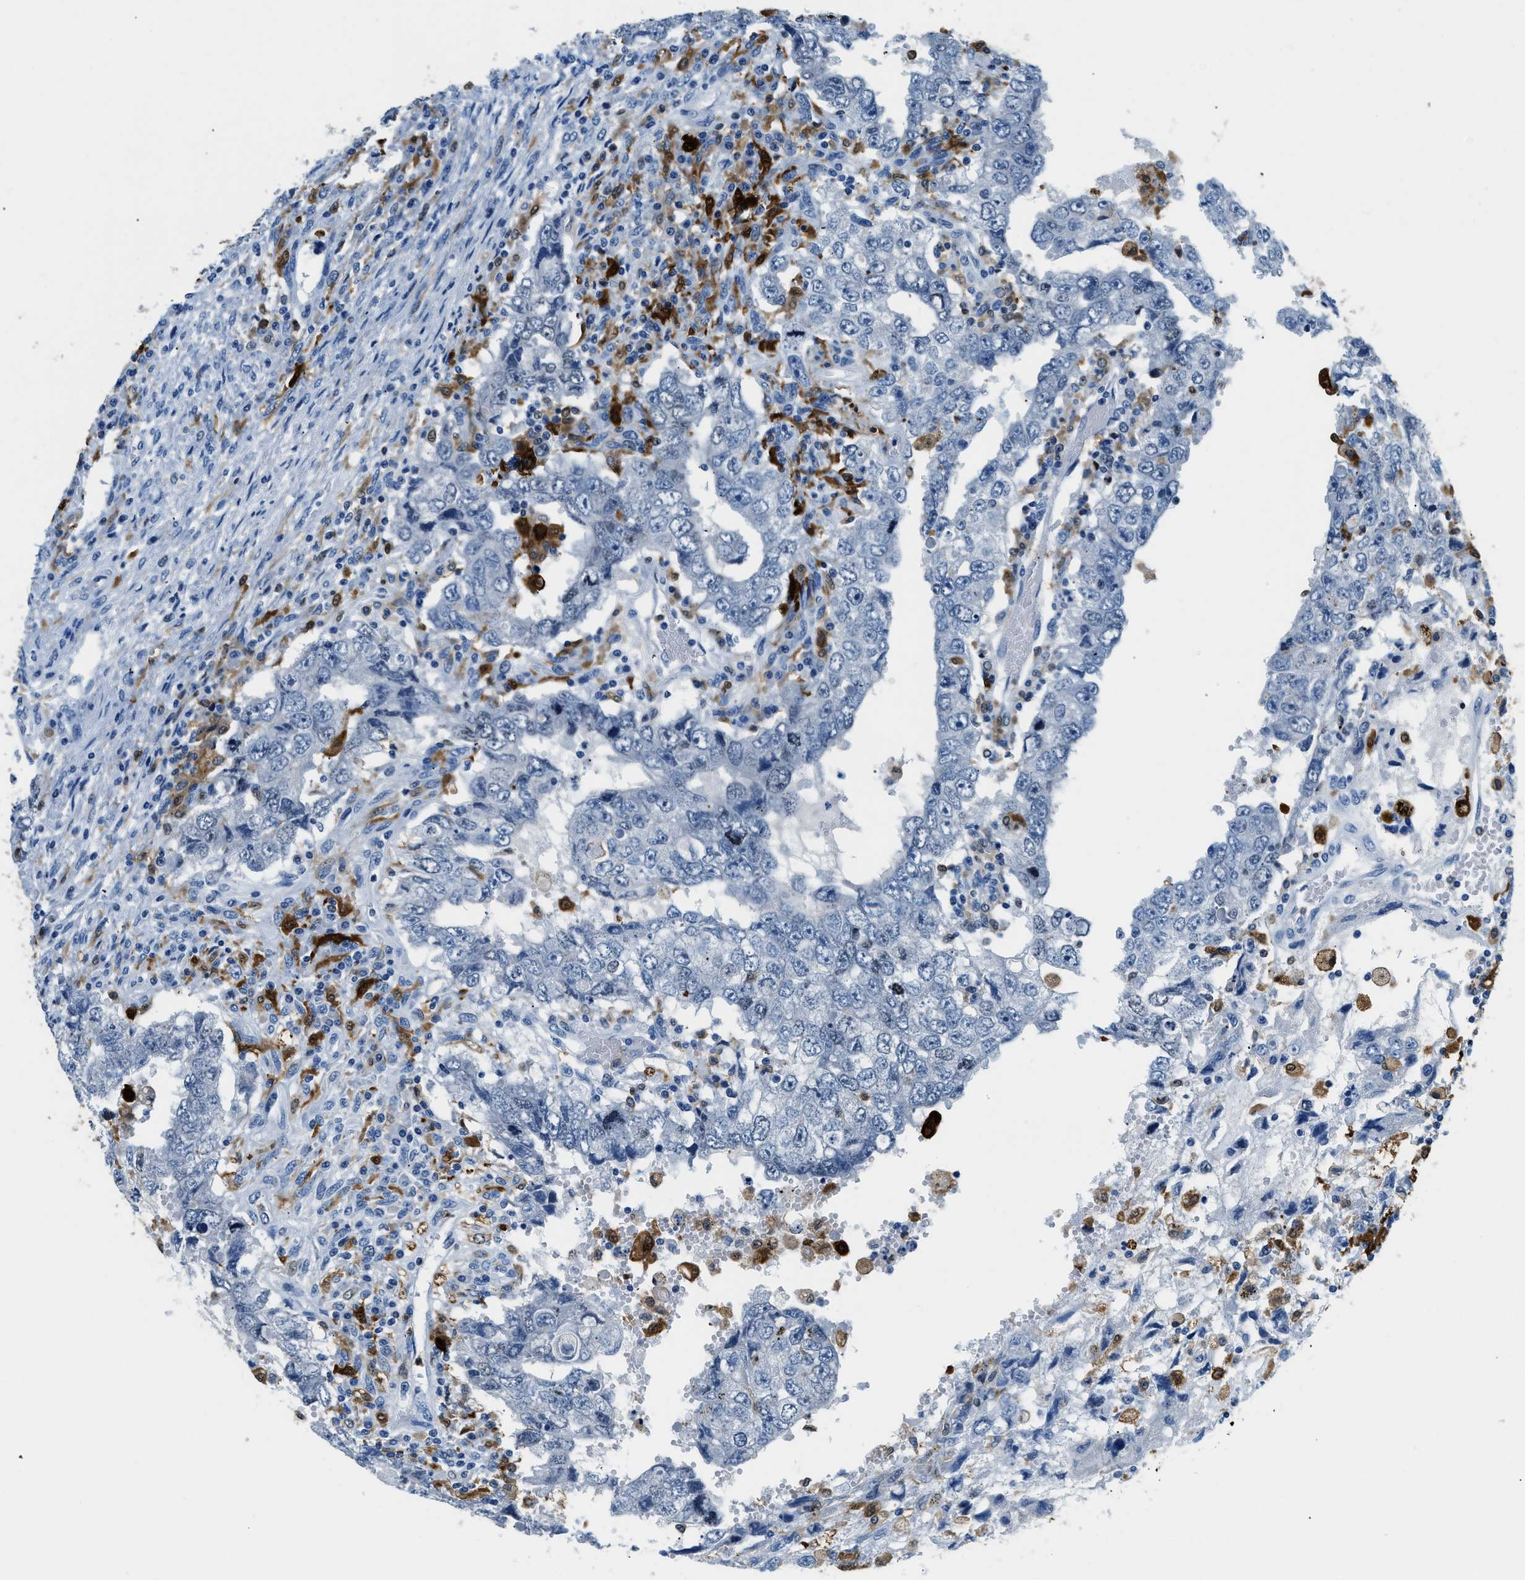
{"staining": {"intensity": "negative", "quantity": "none", "location": "none"}, "tissue": "testis cancer", "cell_type": "Tumor cells", "image_type": "cancer", "snomed": [{"axis": "morphology", "description": "Carcinoma, Embryonal, NOS"}, {"axis": "topography", "description": "Testis"}], "caption": "This is an immunohistochemistry (IHC) micrograph of embryonal carcinoma (testis). There is no positivity in tumor cells.", "gene": "CAPG", "patient": {"sex": "male", "age": 26}}